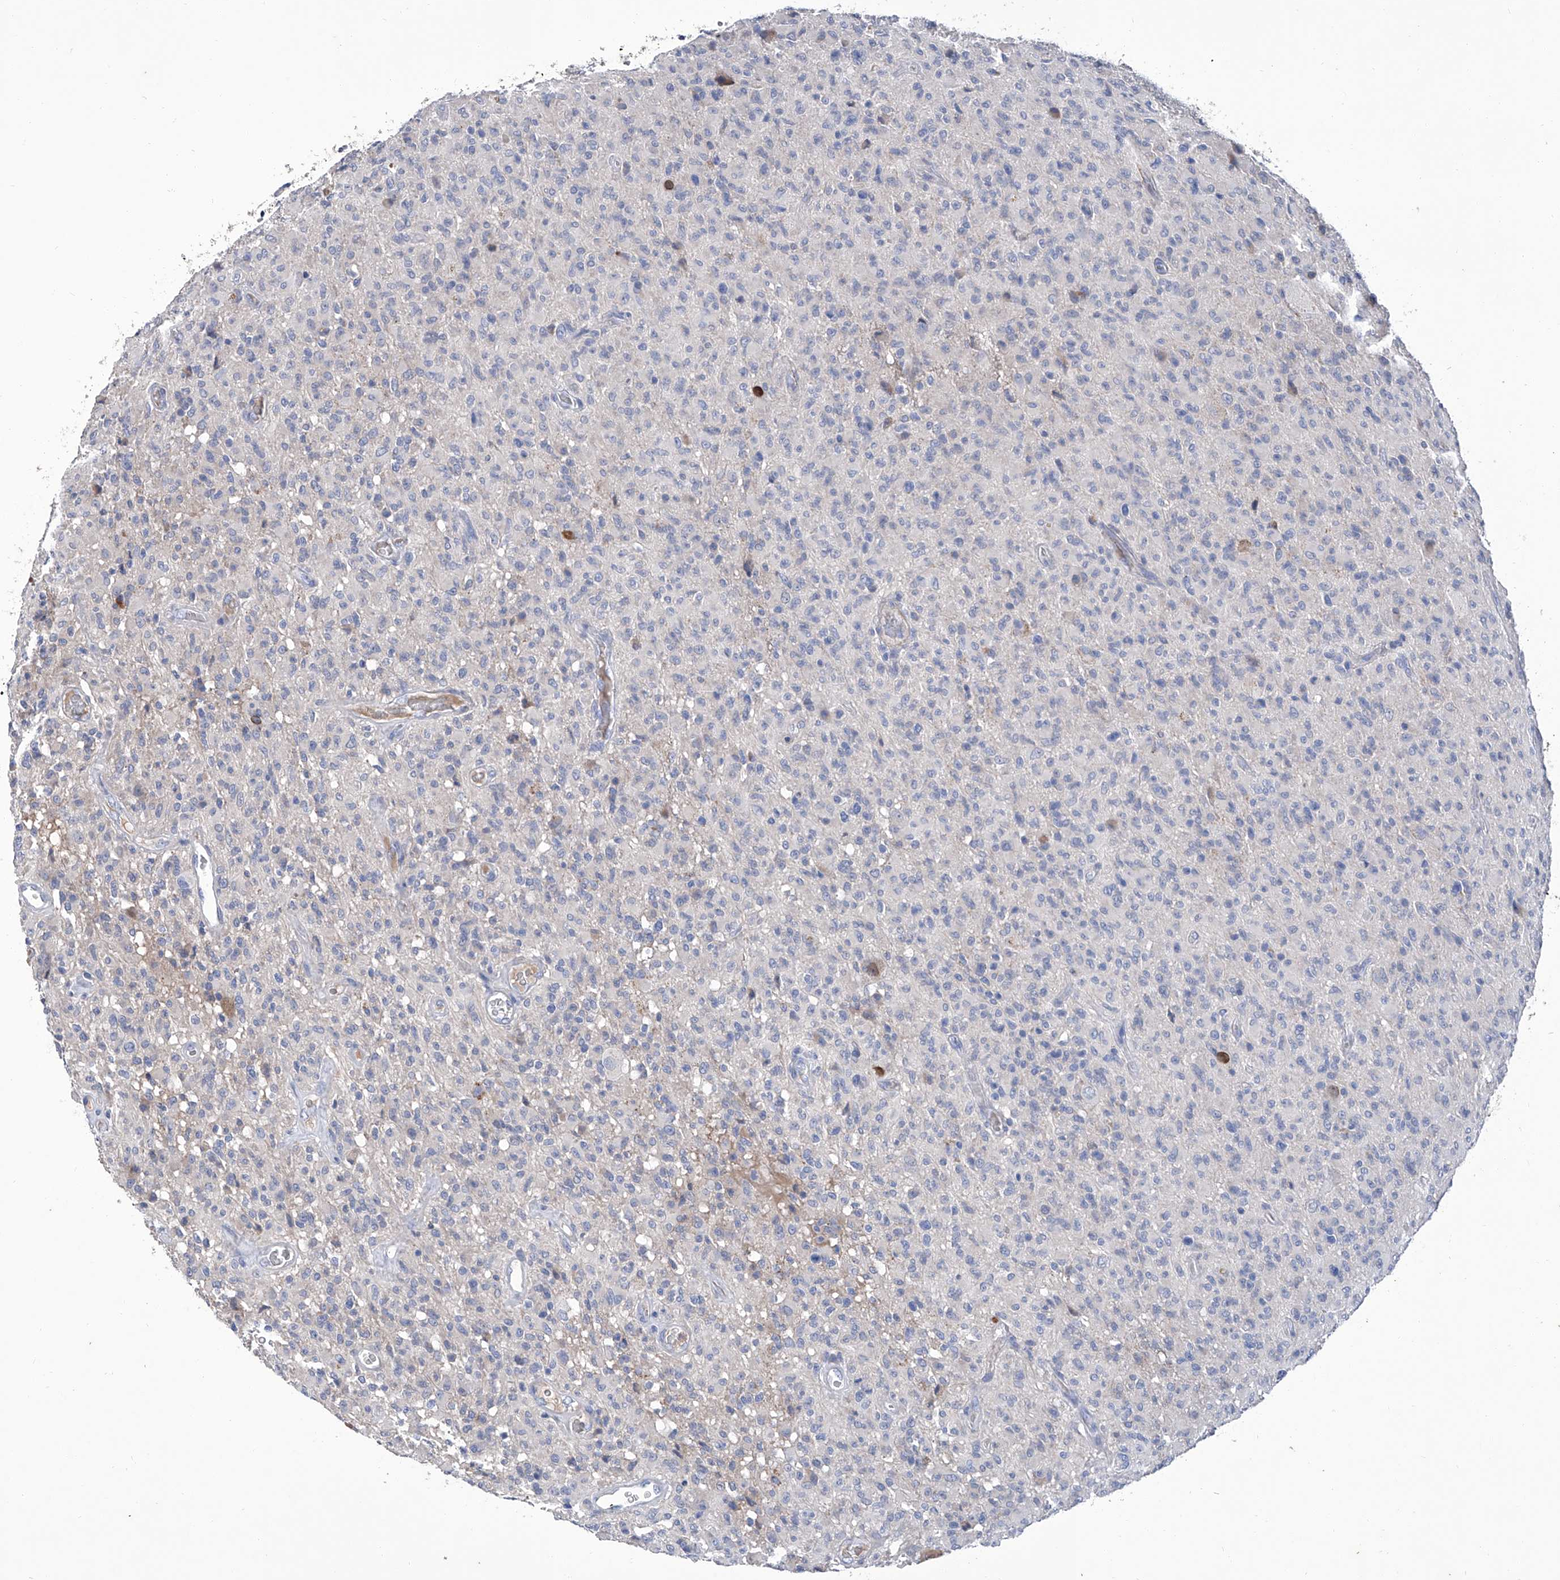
{"staining": {"intensity": "negative", "quantity": "none", "location": "none"}, "tissue": "glioma", "cell_type": "Tumor cells", "image_type": "cancer", "snomed": [{"axis": "morphology", "description": "Glioma, malignant, High grade"}, {"axis": "topography", "description": "Brain"}], "caption": "Immunohistochemistry (IHC) of malignant high-grade glioma shows no positivity in tumor cells.", "gene": "GPT", "patient": {"sex": "female", "age": 57}}